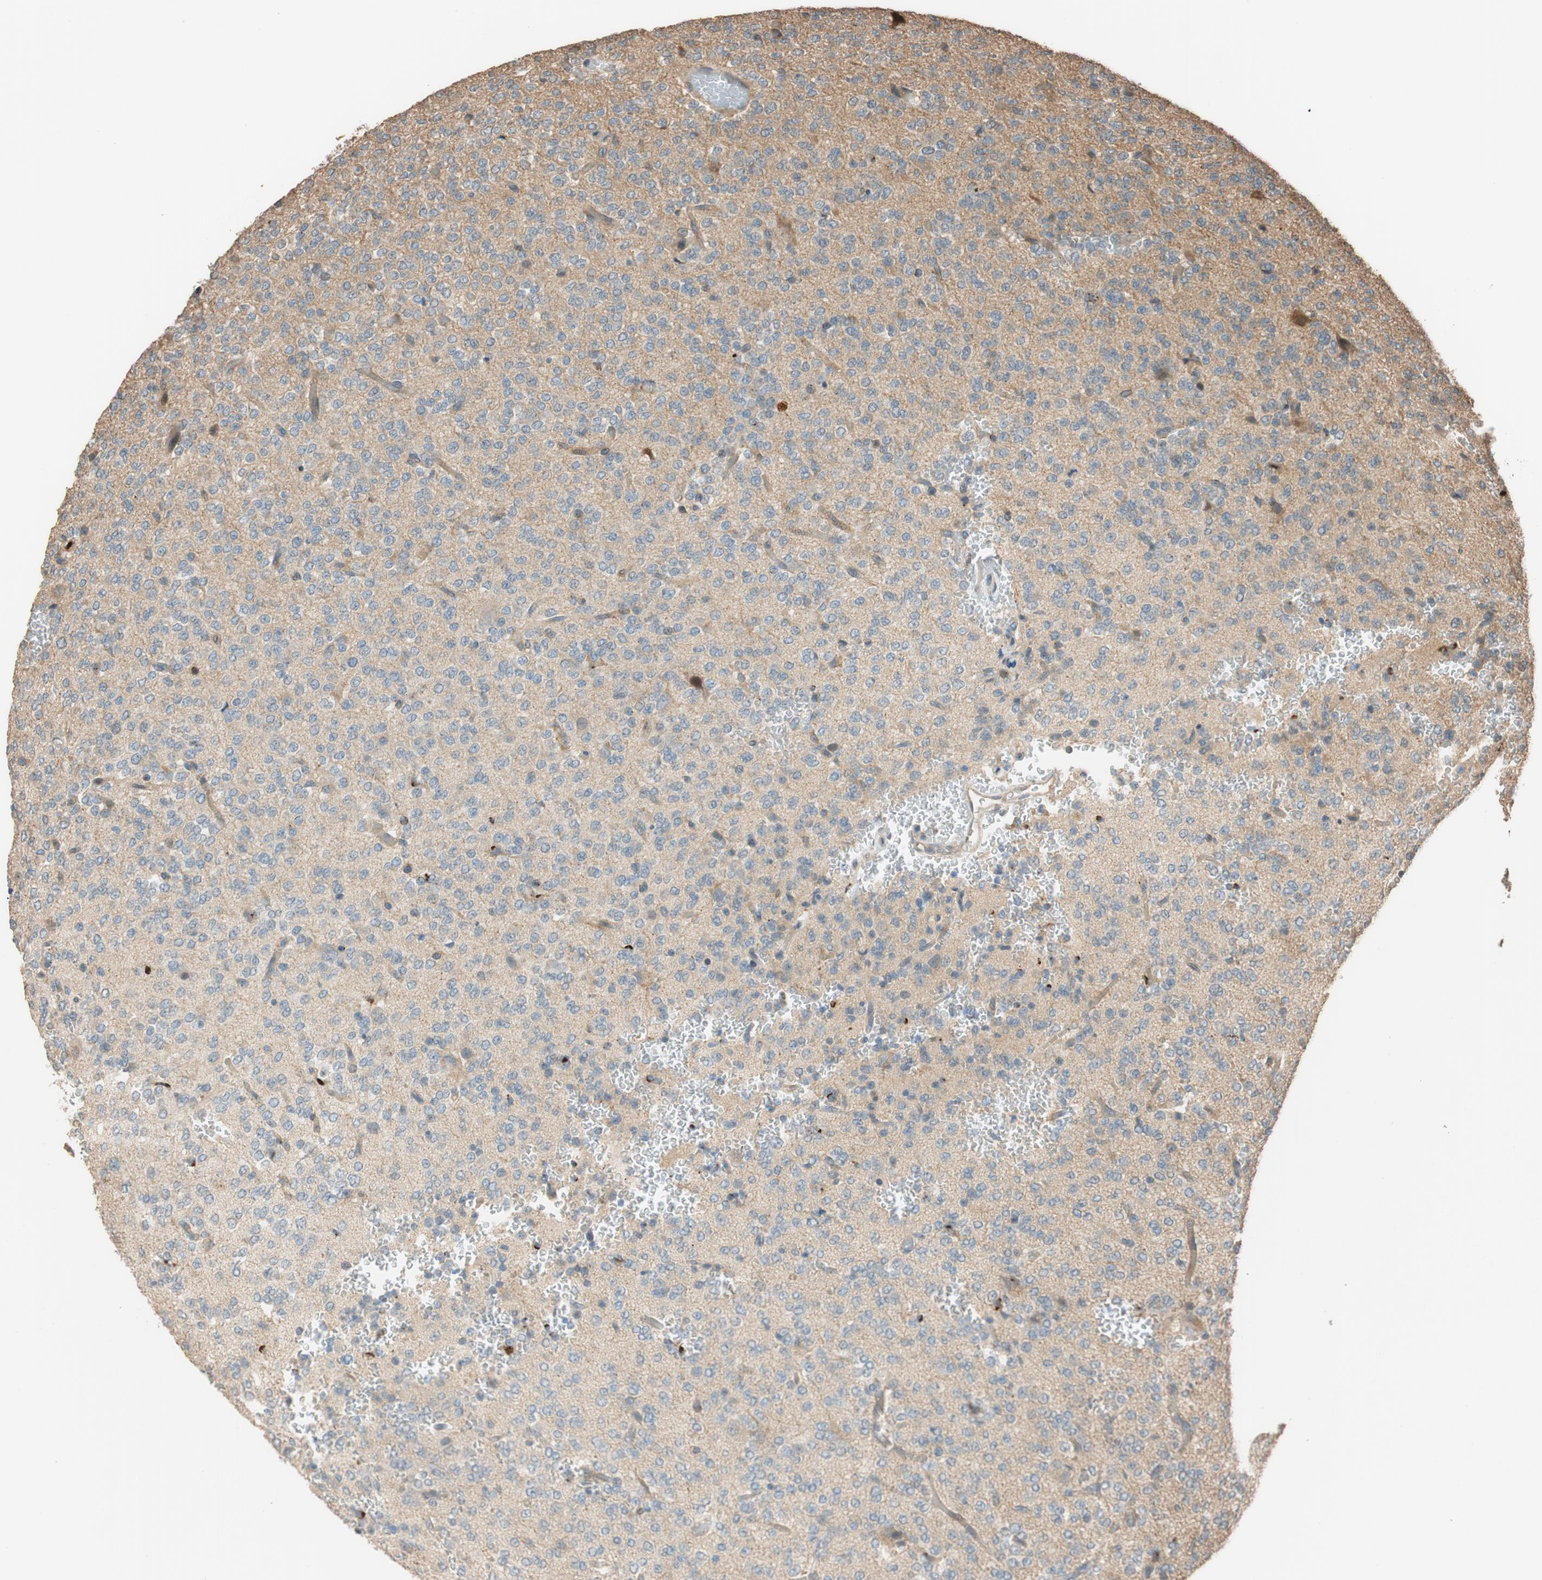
{"staining": {"intensity": "weak", "quantity": "<25%", "location": "cytoplasmic/membranous"}, "tissue": "glioma", "cell_type": "Tumor cells", "image_type": "cancer", "snomed": [{"axis": "morphology", "description": "Glioma, malignant, Low grade"}, {"axis": "topography", "description": "Brain"}], "caption": "Immunohistochemistry image of neoplastic tissue: low-grade glioma (malignant) stained with DAB (3,3'-diaminobenzidine) exhibits no significant protein staining in tumor cells. Nuclei are stained in blue.", "gene": "MST1R", "patient": {"sex": "male", "age": 38}}